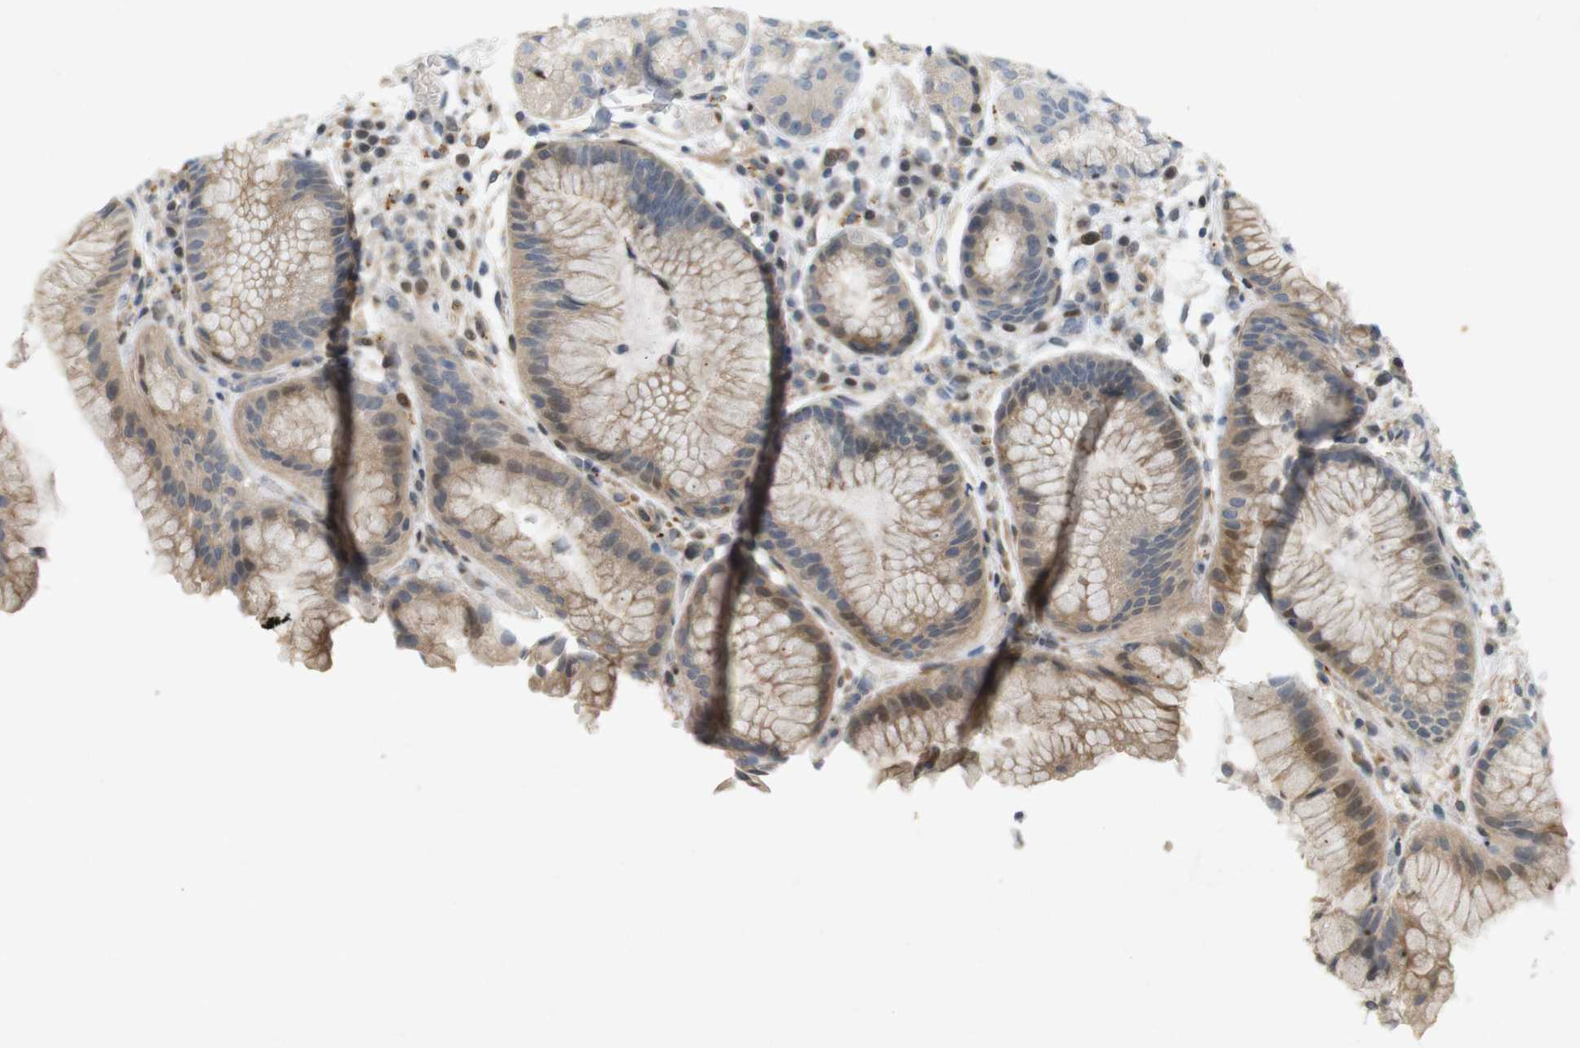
{"staining": {"intensity": "moderate", "quantity": "<25%", "location": "cytoplasmic/membranous"}, "tissue": "stomach", "cell_type": "Glandular cells", "image_type": "normal", "snomed": [{"axis": "morphology", "description": "Normal tissue, NOS"}, {"axis": "topography", "description": "Stomach, upper"}], "caption": "Moderate cytoplasmic/membranous staining is present in about <25% of glandular cells in unremarkable stomach.", "gene": "PPP1R14A", "patient": {"sex": "male", "age": 72}}